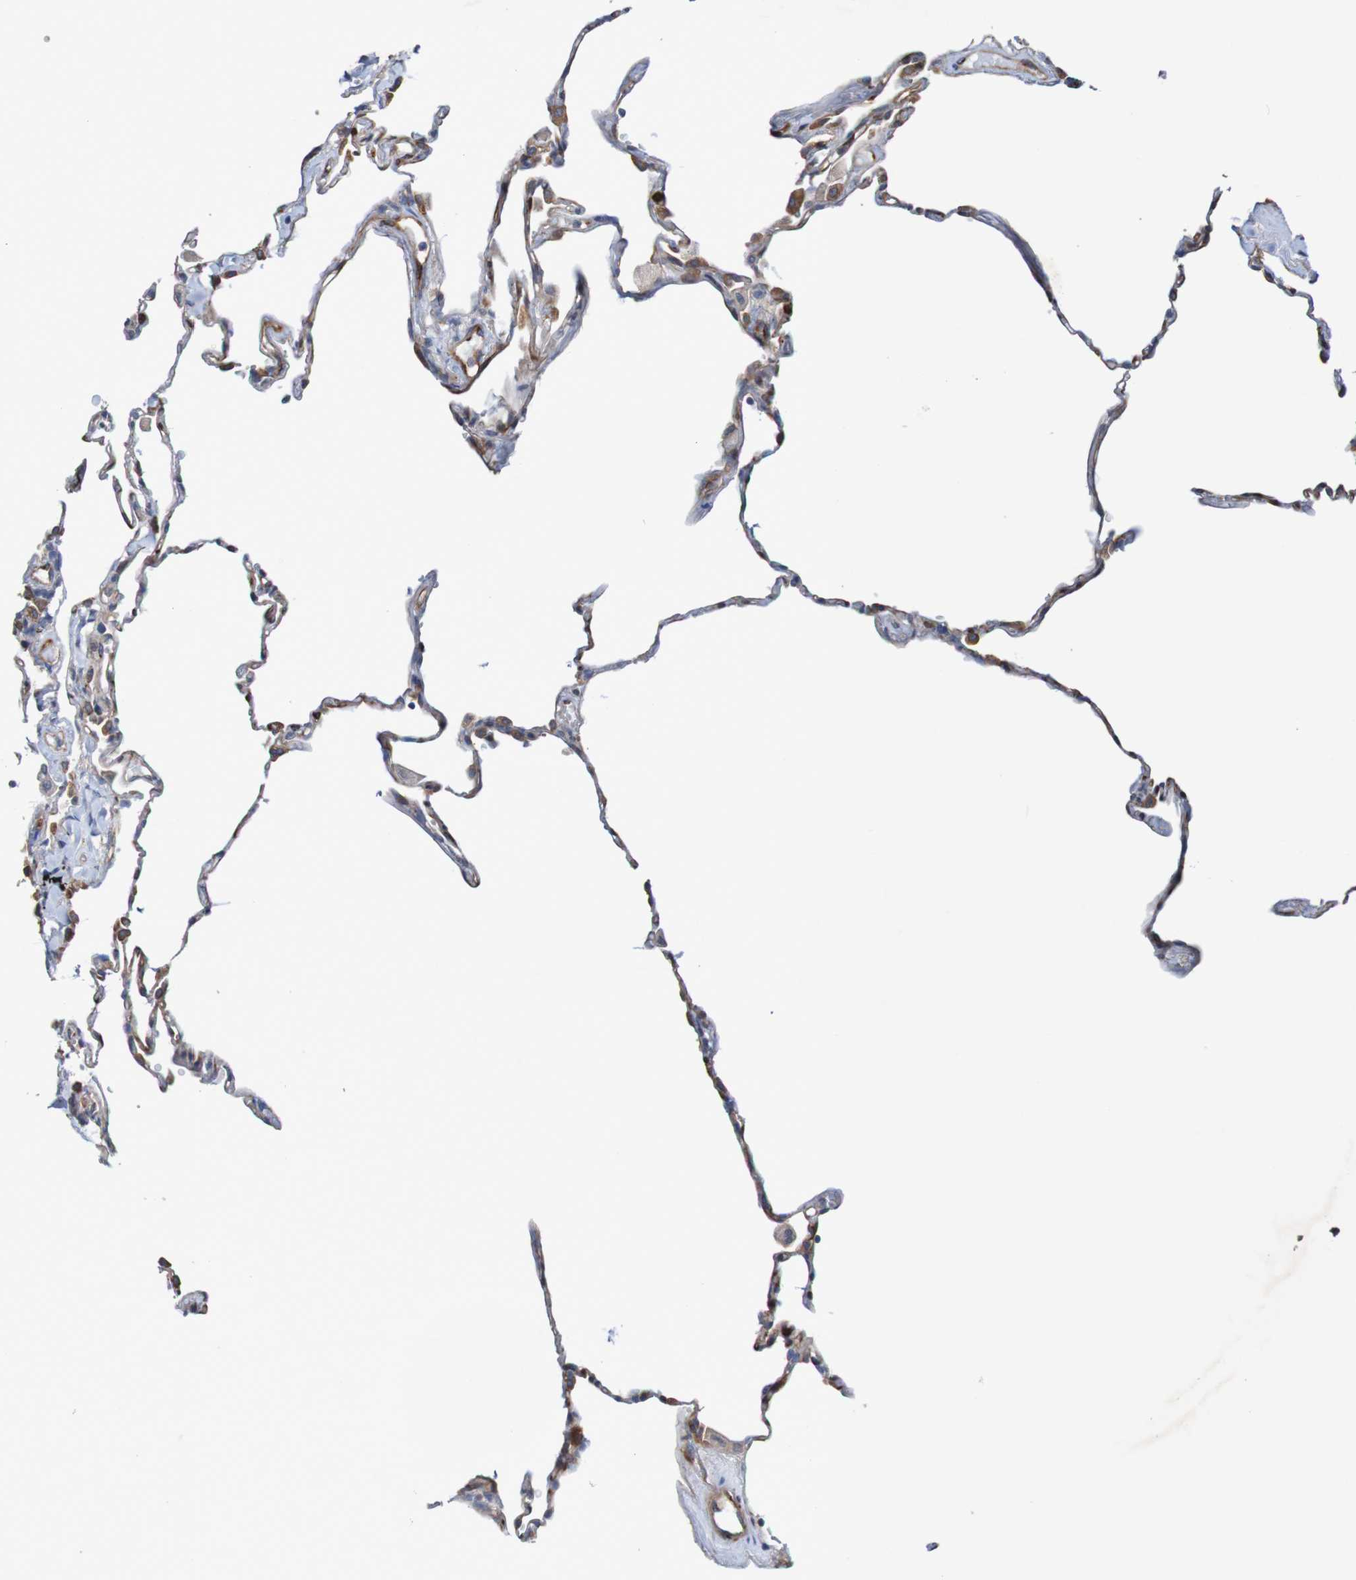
{"staining": {"intensity": "weak", "quantity": "25%-75%", "location": "cytoplasmic/membranous"}, "tissue": "lung", "cell_type": "Alveolar cells", "image_type": "normal", "snomed": [{"axis": "morphology", "description": "Normal tissue, NOS"}, {"axis": "topography", "description": "Lung"}], "caption": "Immunohistochemistry staining of normal lung, which shows low levels of weak cytoplasmic/membranous staining in about 25%-75% of alveolar cells indicating weak cytoplasmic/membranous protein positivity. The staining was performed using DAB (3,3'-diaminobenzidine) (brown) for protein detection and nuclei were counterstained in hematoxylin (blue).", "gene": "ST8SIA6", "patient": {"sex": "male", "age": 59}}